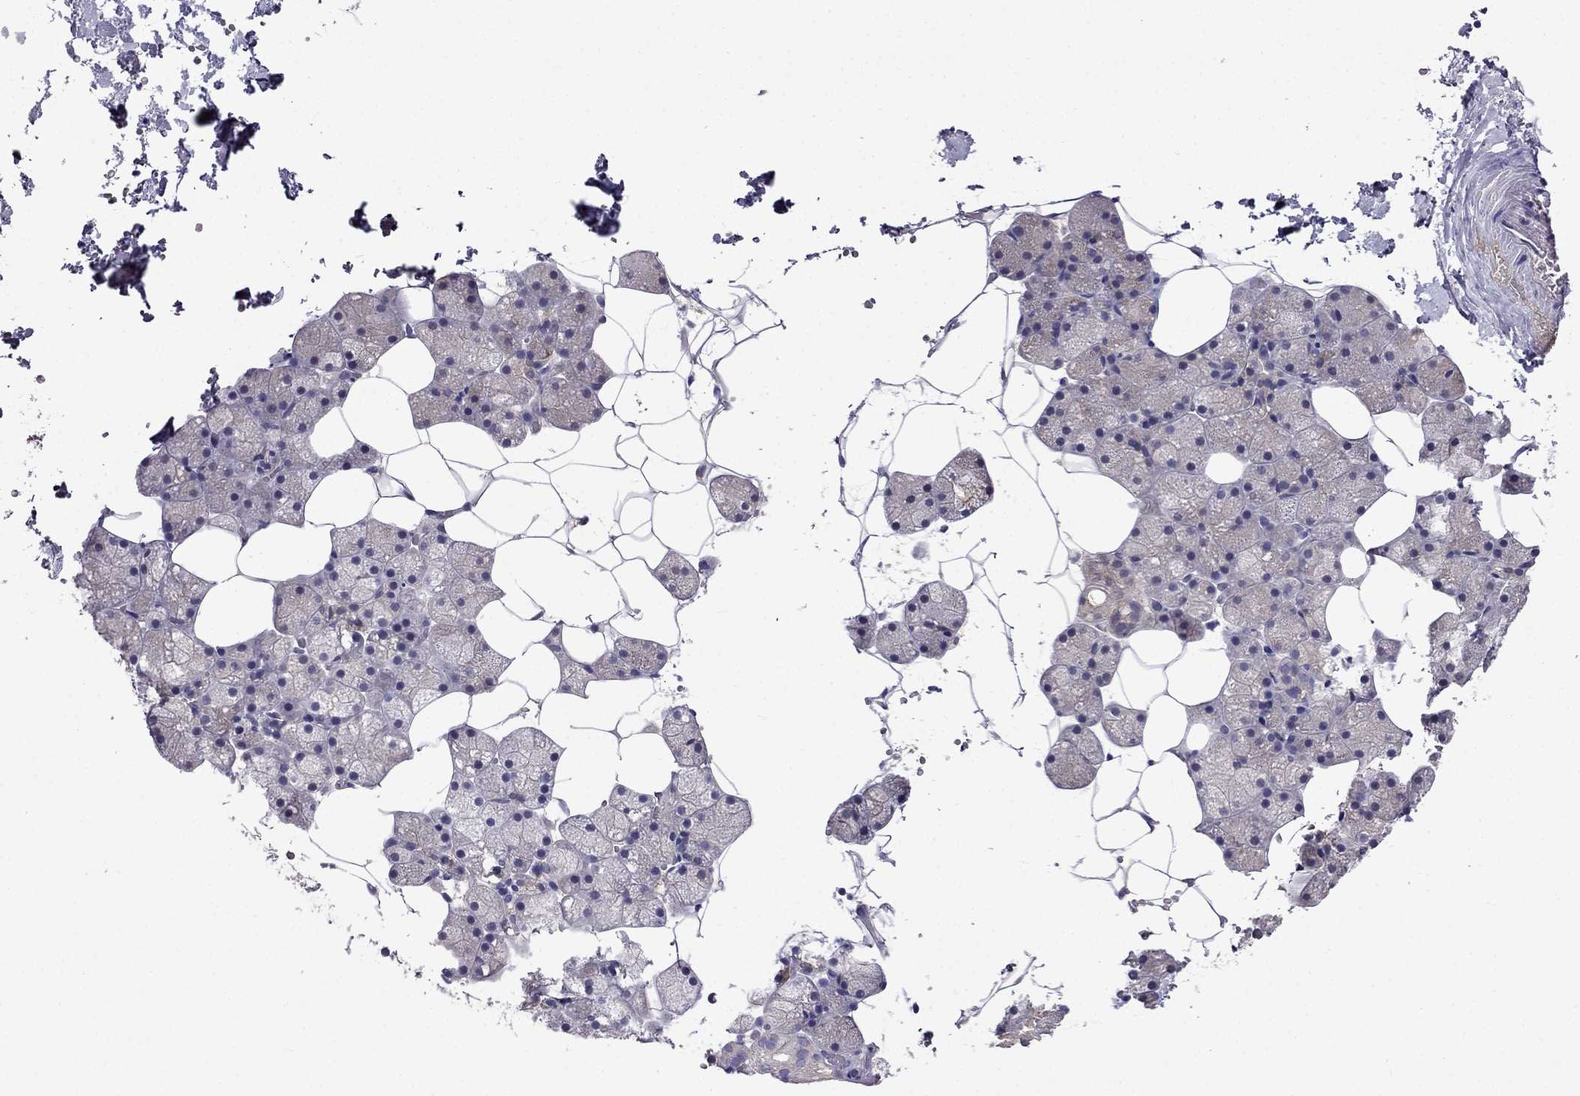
{"staining": {"intensity": "weak", "quantity": "25%-75%", "location": "cytoplasmic/membranous"}, "tissue": "salivary gland", "cell_type": "Glandular cells", "image_type": "normal", "snomed": [{"axis": "morphology", "description": "Normal tissue, NOS"}, {"axis": "topography", "description": "Salivary gland"}], "caption": "The photomicrograph shows staining of normal salivary gland, revealing weak cytoplasmic/membranous protein expression (brown color) within glandular cells.", "gene": "SCNN1D", "patient": {"sex": "male", "age": 38}}